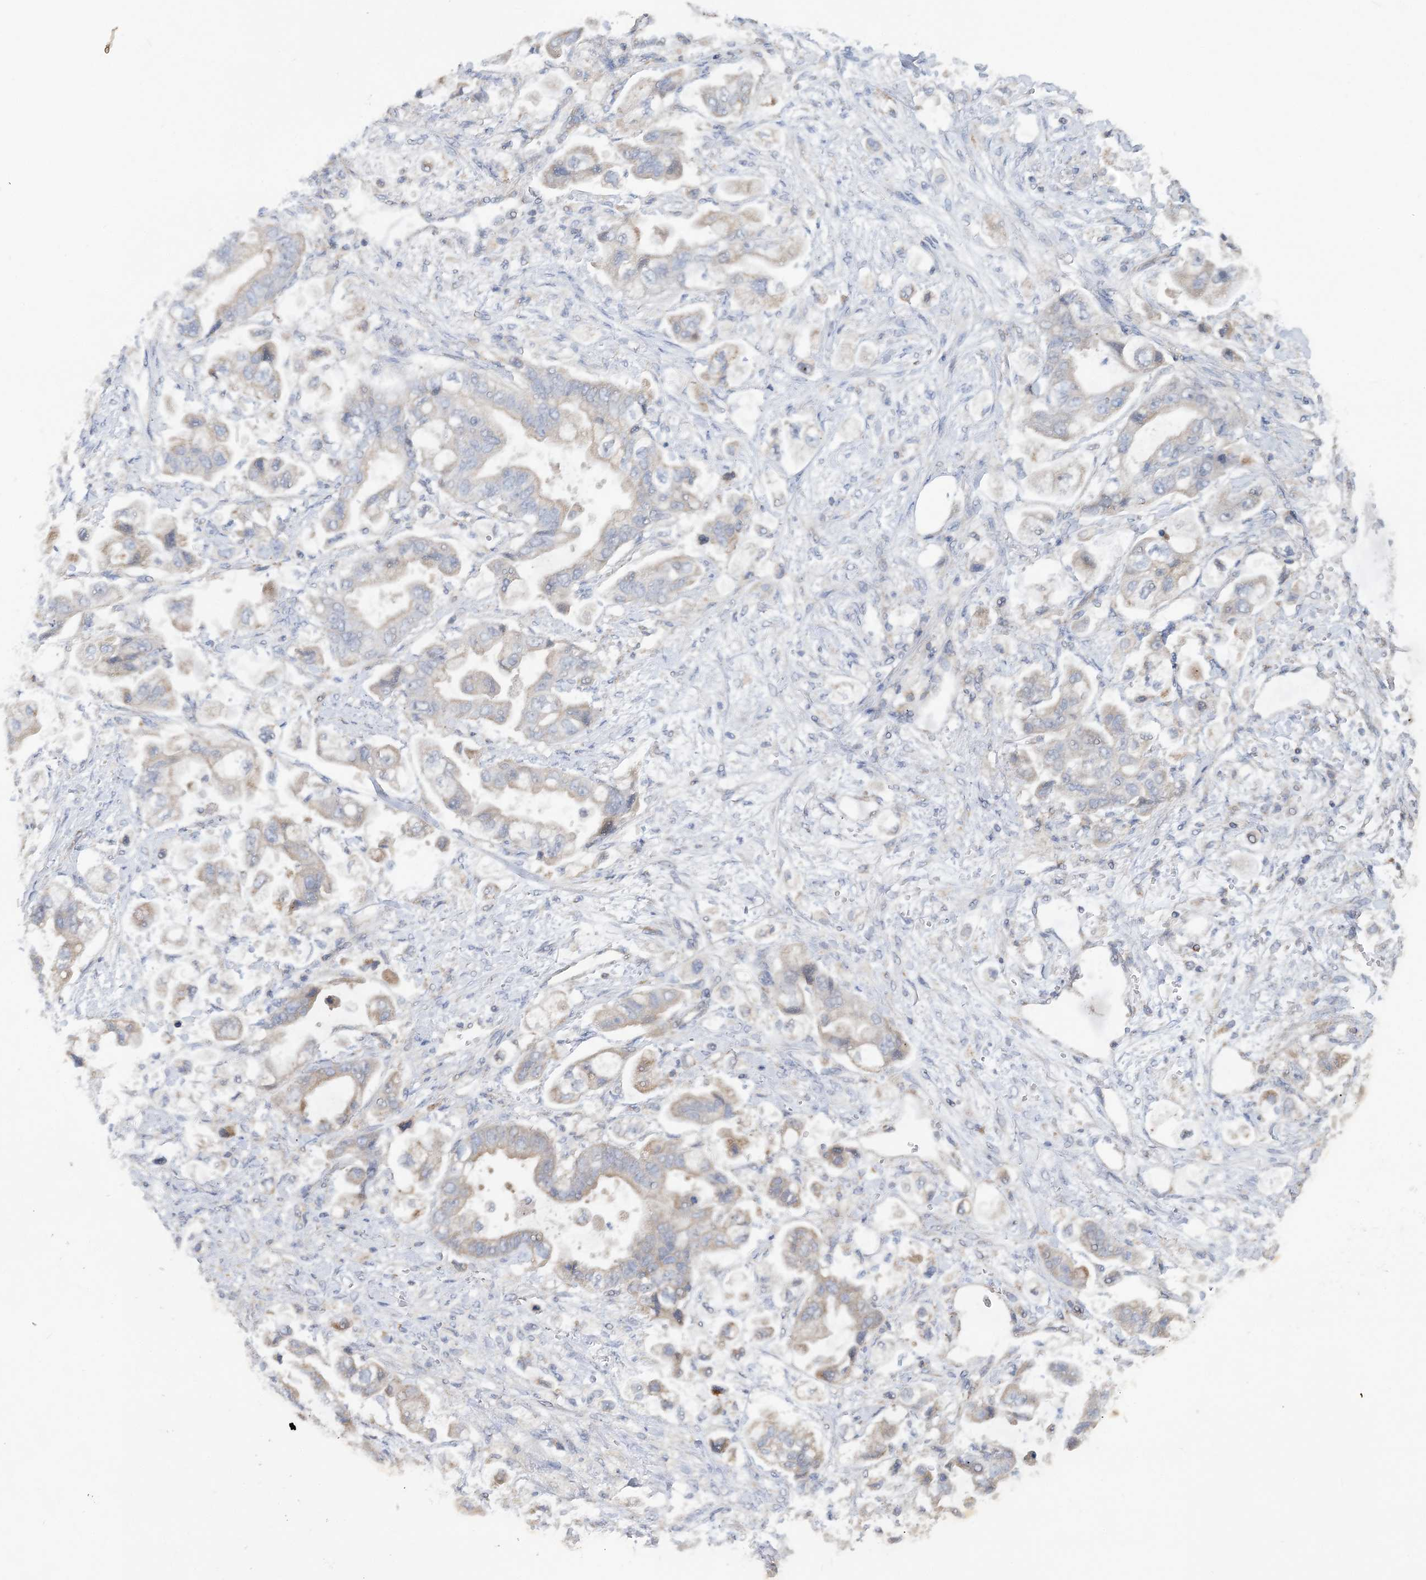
{"staining": {"intensity": "weak", "quantity": "<25%", "location": "cytoplasmic/membranous"}, "tissue": "stomach cancer", "cell_type": "Tumor cells", "image_type": "cancer", "snomed": [{"axis": "morphology", "description": "Adenocarcinoma, NOS"}, {"axis": "topography", "description": "Stomach"}], "caption": "Protein analysis of stomach adenocarcinoma exhibits no significant positivity in tumor cells.", "gene": "MMADHC", "patient": {"sex": "male", "age": 62}}